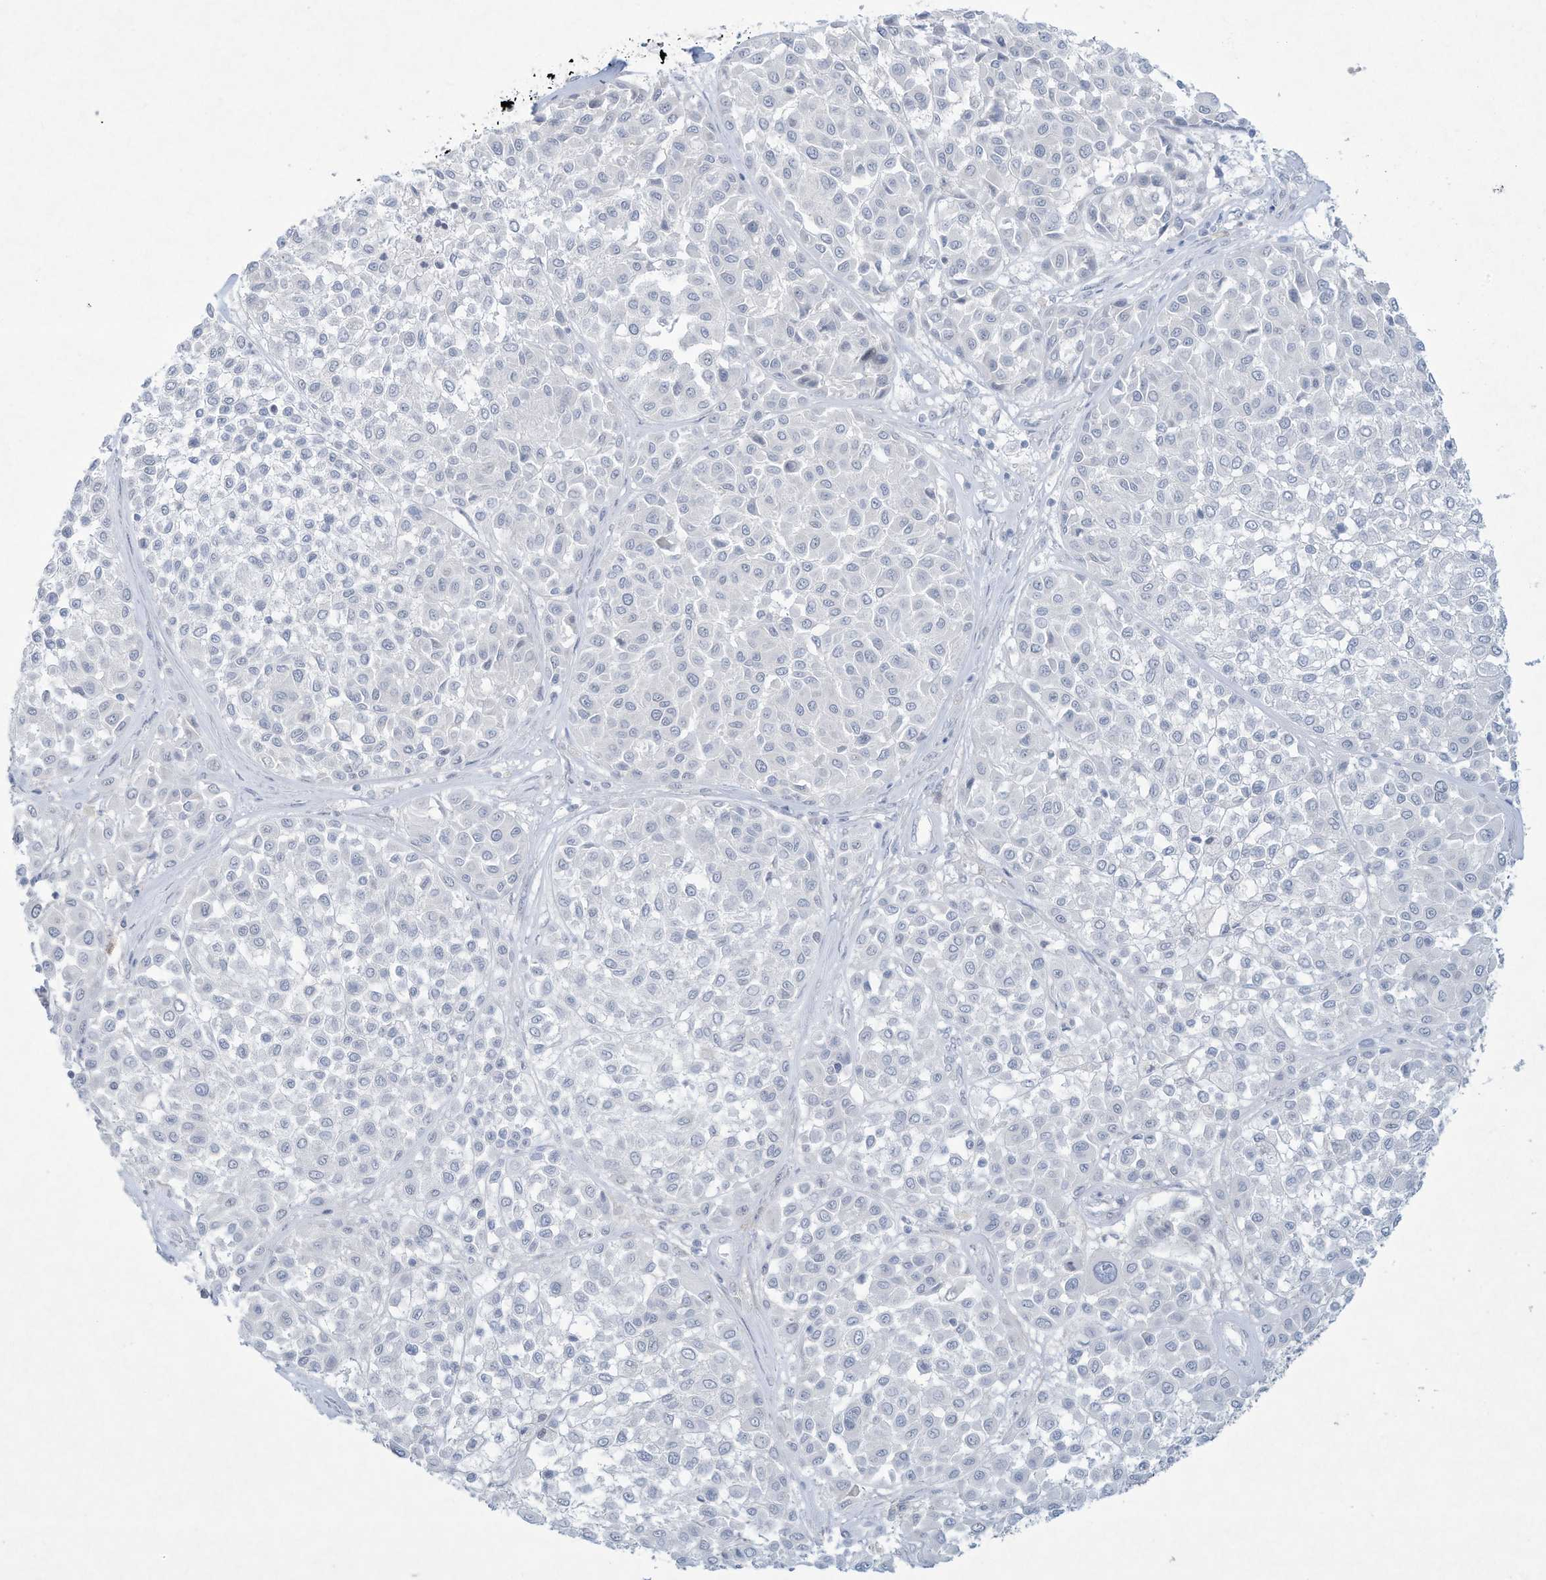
{"staining": {"intensity": "negative", "quantity": "none", "location": "none"}, "tissue": "melanoma", "cell_type": "Tumor cells", "image_type": "cancer", "snomed": [{"axis": "morphology", "description": "Malignant melanoma, Metastatic site"}, {"axis": "topography", "description": "Soft tissue"}], "caption": "There is no significant positivity in tumor cells of melanoma.", "gene": "PAX6", "patient": {"sex": "male", "age": 41}}